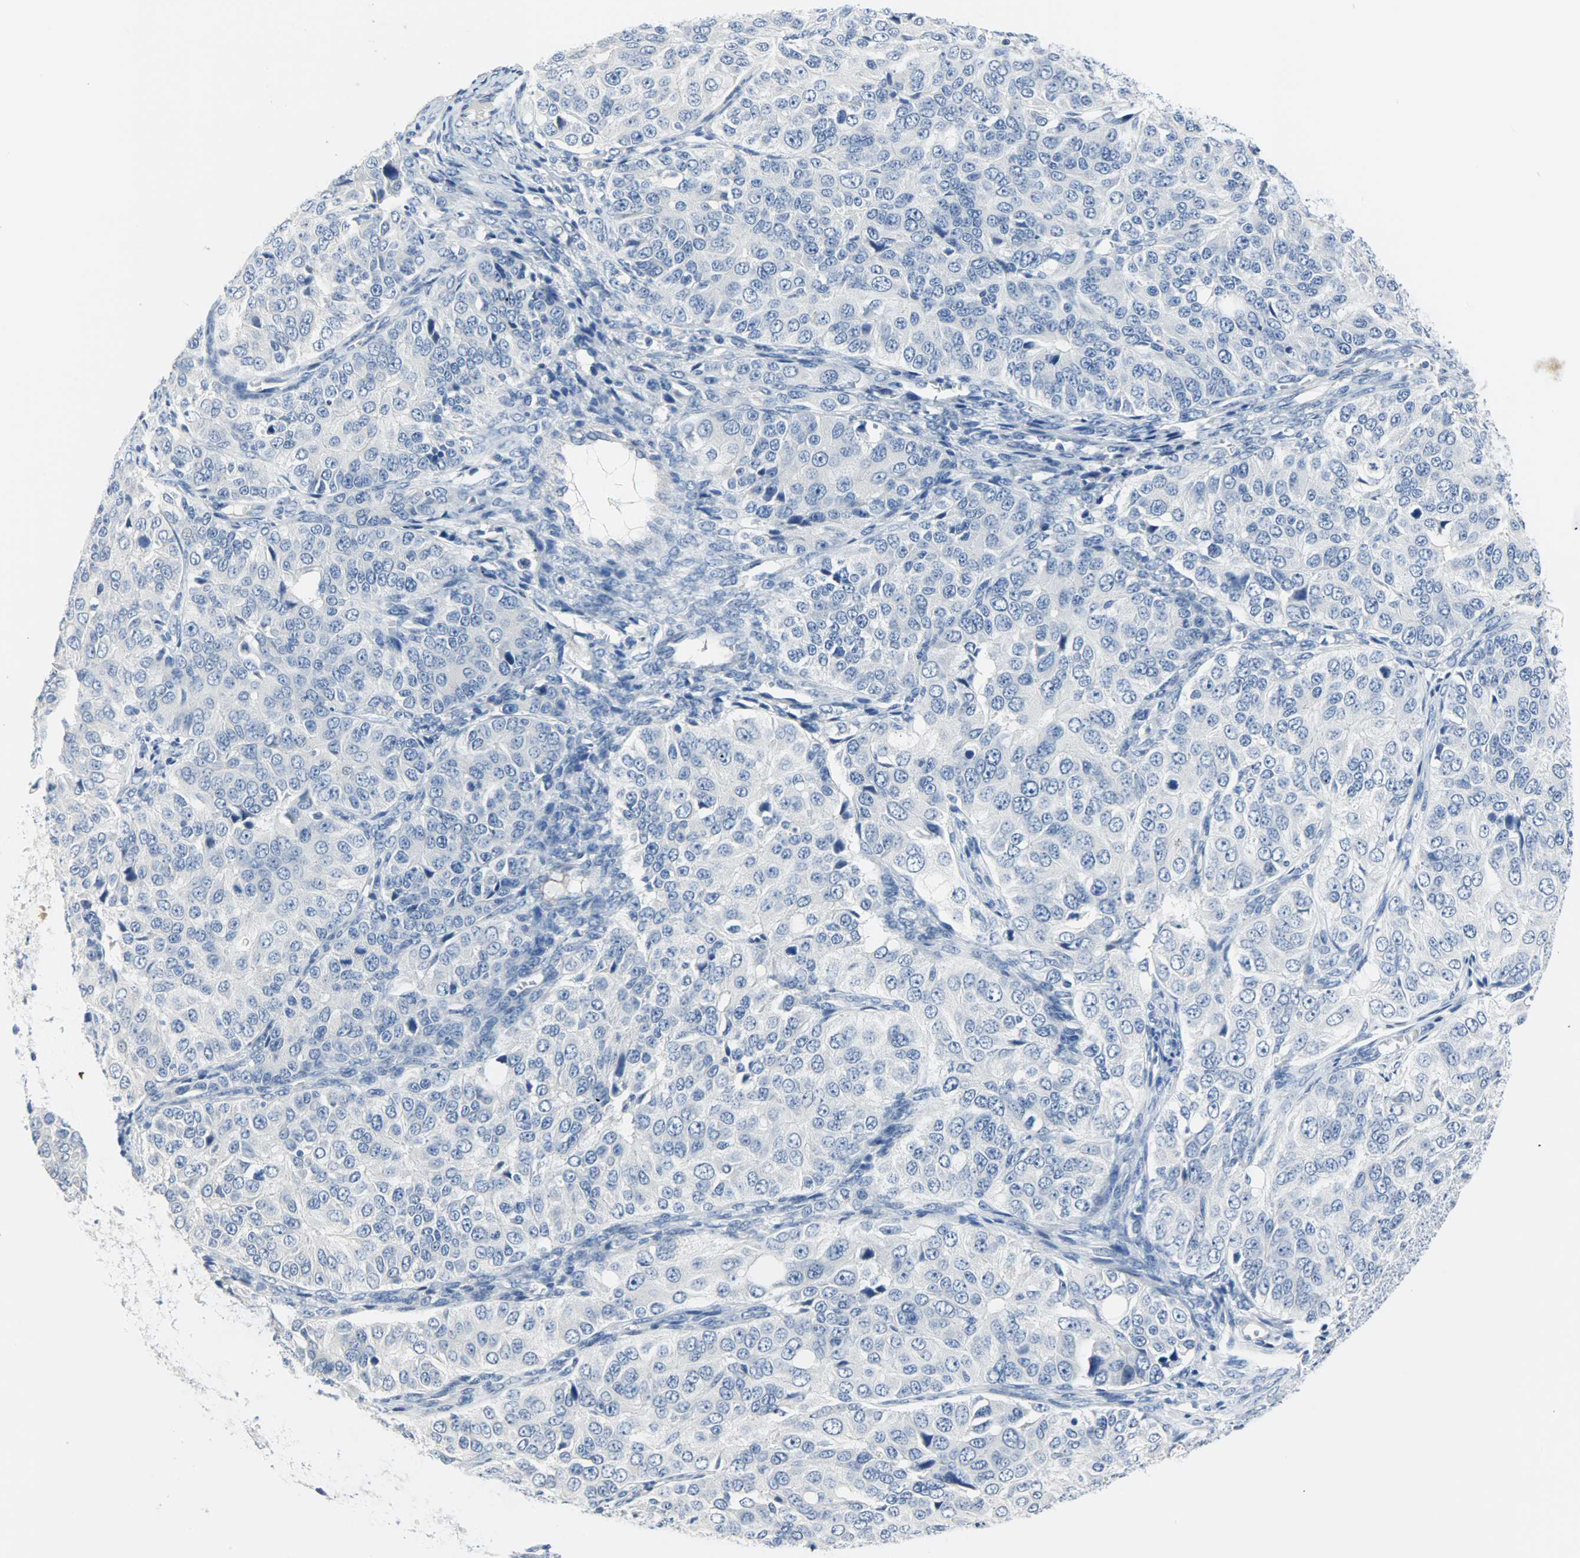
{"staining": {"intensity": "negative", "quantity": "none", "location": "none"}, "tissue": "ovarian cancer", "cell_type": "Tumor cells", "image_type": "cancer", "snomed": [{"axis": "morphology", "description": "Carcinoma, endometroid"}, {"axis": "topography", "description": "Ovary"}], "caption": "A histopathology image of human ovarian cancer (endometroid carcinoma) is negative for staining in tumor cells.", "gene": "CEBPE", "patient": {"sex": "female", "age": 51}}